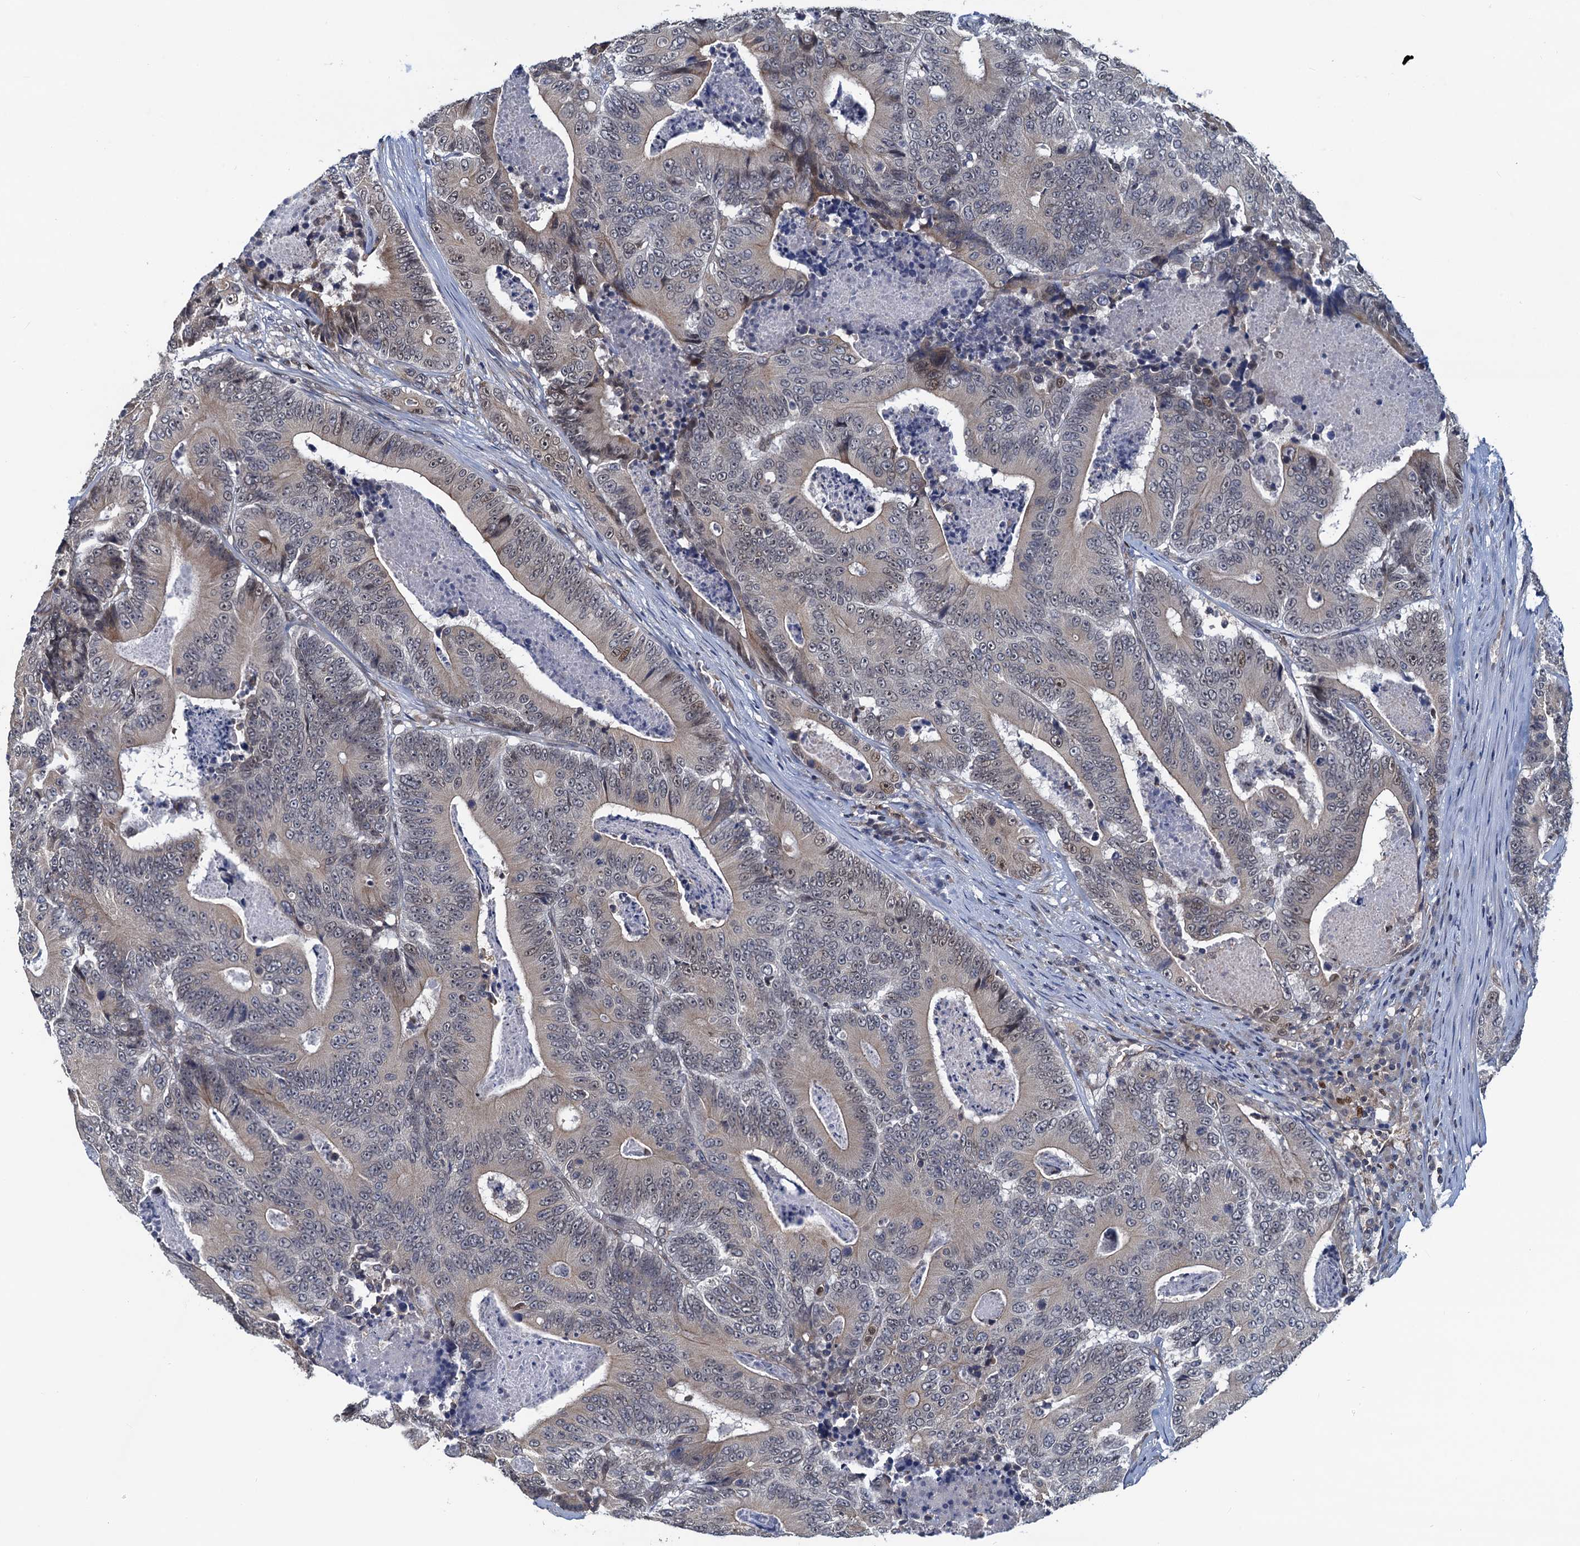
{"staining": {"intensity": "weak", "quantity": "<25%", "location": "cytoplasmic/membranous"}, "tissue": "colorectal cancer", "cell_type": "Tumor cells", "image_type": "cancer", "snomed": [{"axis": "morphology", "description": "Adenocarcinoma, NOS"}, {"axis": "topography", "description": "Colon"}], "caption": "Tumor cells are negative for protein expression in human colorectal adenocarcinoma.", "gene": "RNF125", "patient": {"sex": "male", "age": 83}}